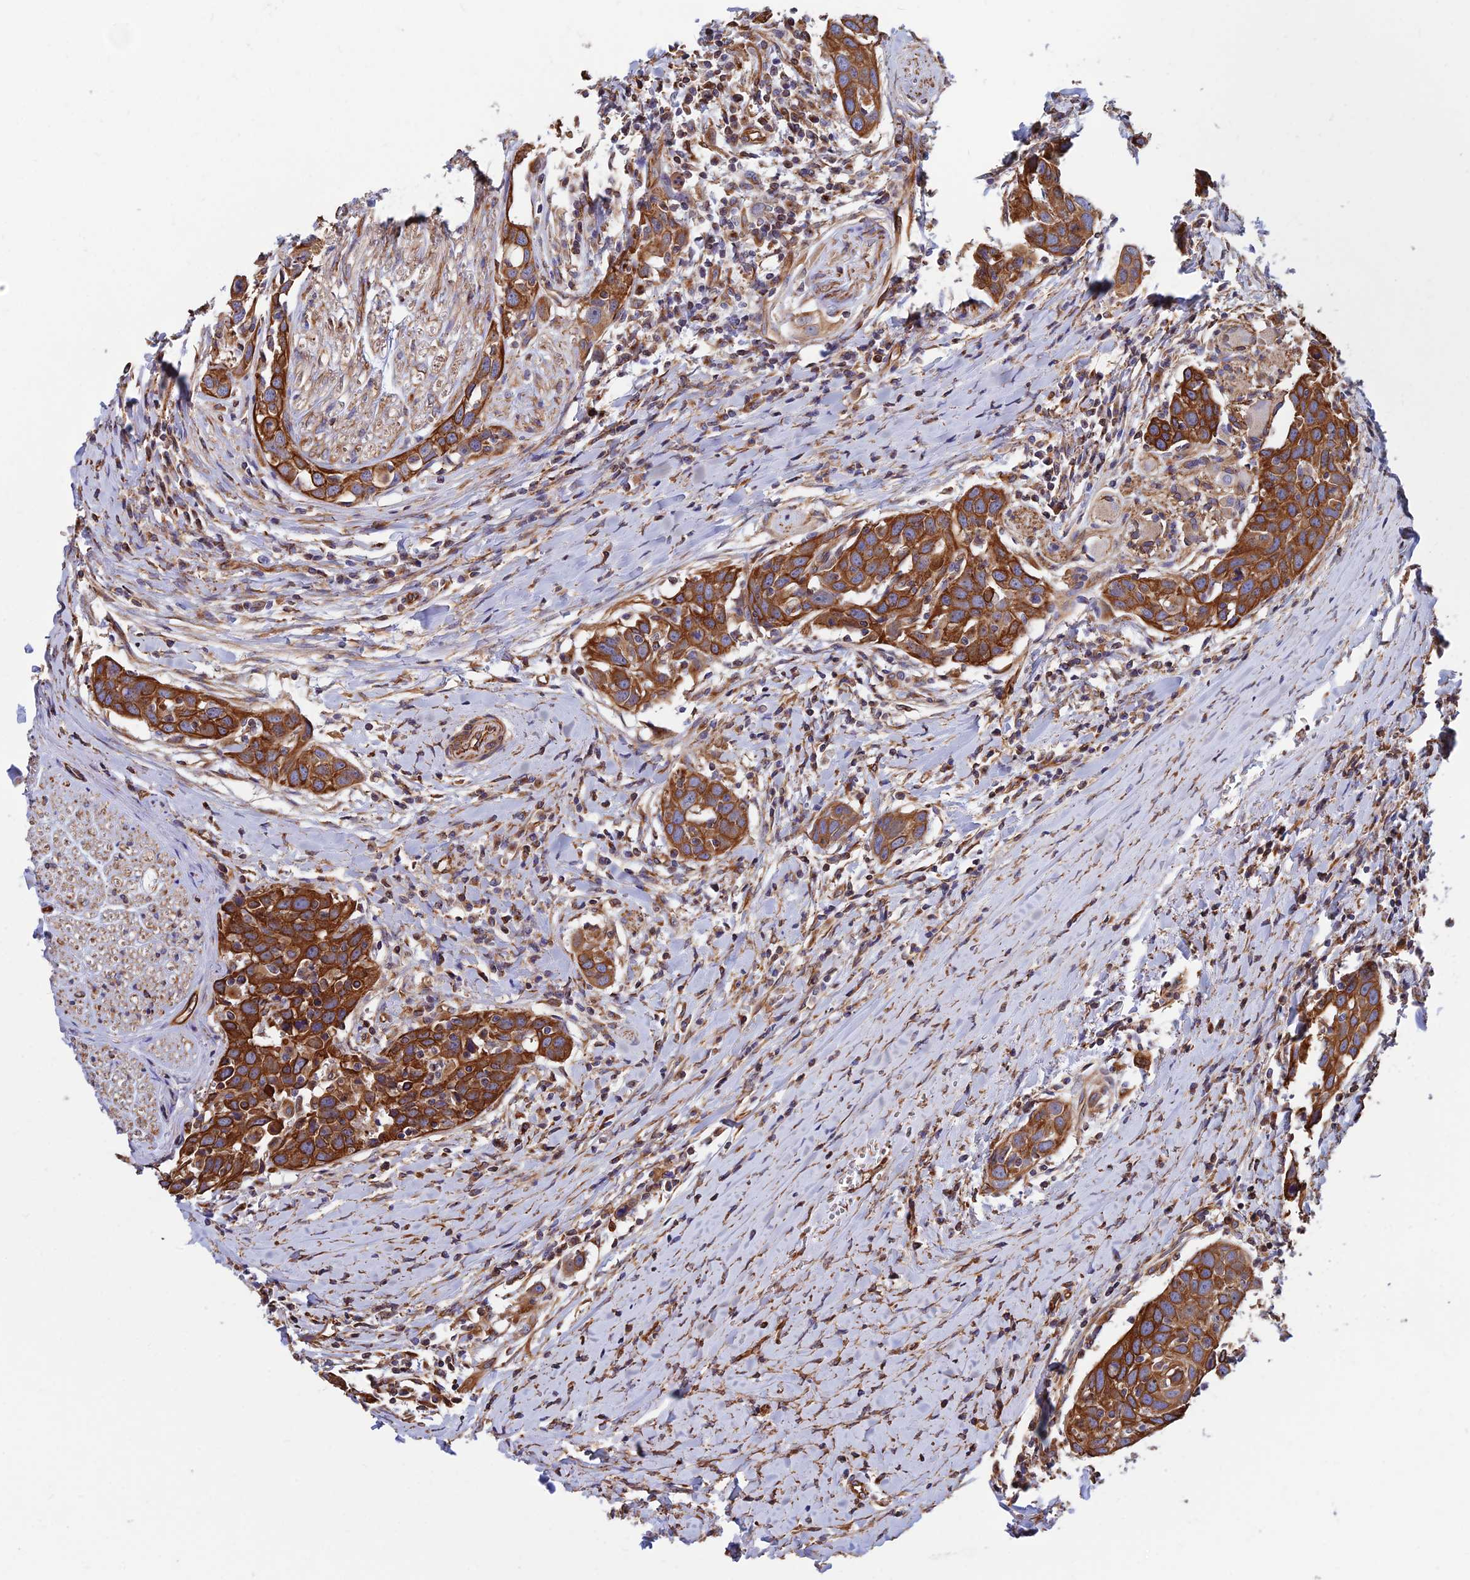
{"staining": {"intensity": "strong", "quantity": ">75%", "location": "cytoplasmic/membranous"}, "tissue": "head and neck cancer", "cell_type": "Tumor cells", "image_type": "cancer", "snomed": [{"axis": "morphology", "description": "Squamous cell carcinoma, NOS"}, {"axis": "topography", "description": "Oral tissue"}, {"axis": "topography", "description": "Head-Neck"}], "caption": "This is a histology image of IHC staining of head and neck squamous cell carcinoma, which shows strong positivity in the cytoplasmic/membranous of tumor cells.", "gene": "CDK18", "patient": {"sex": "female", "age": 50}}